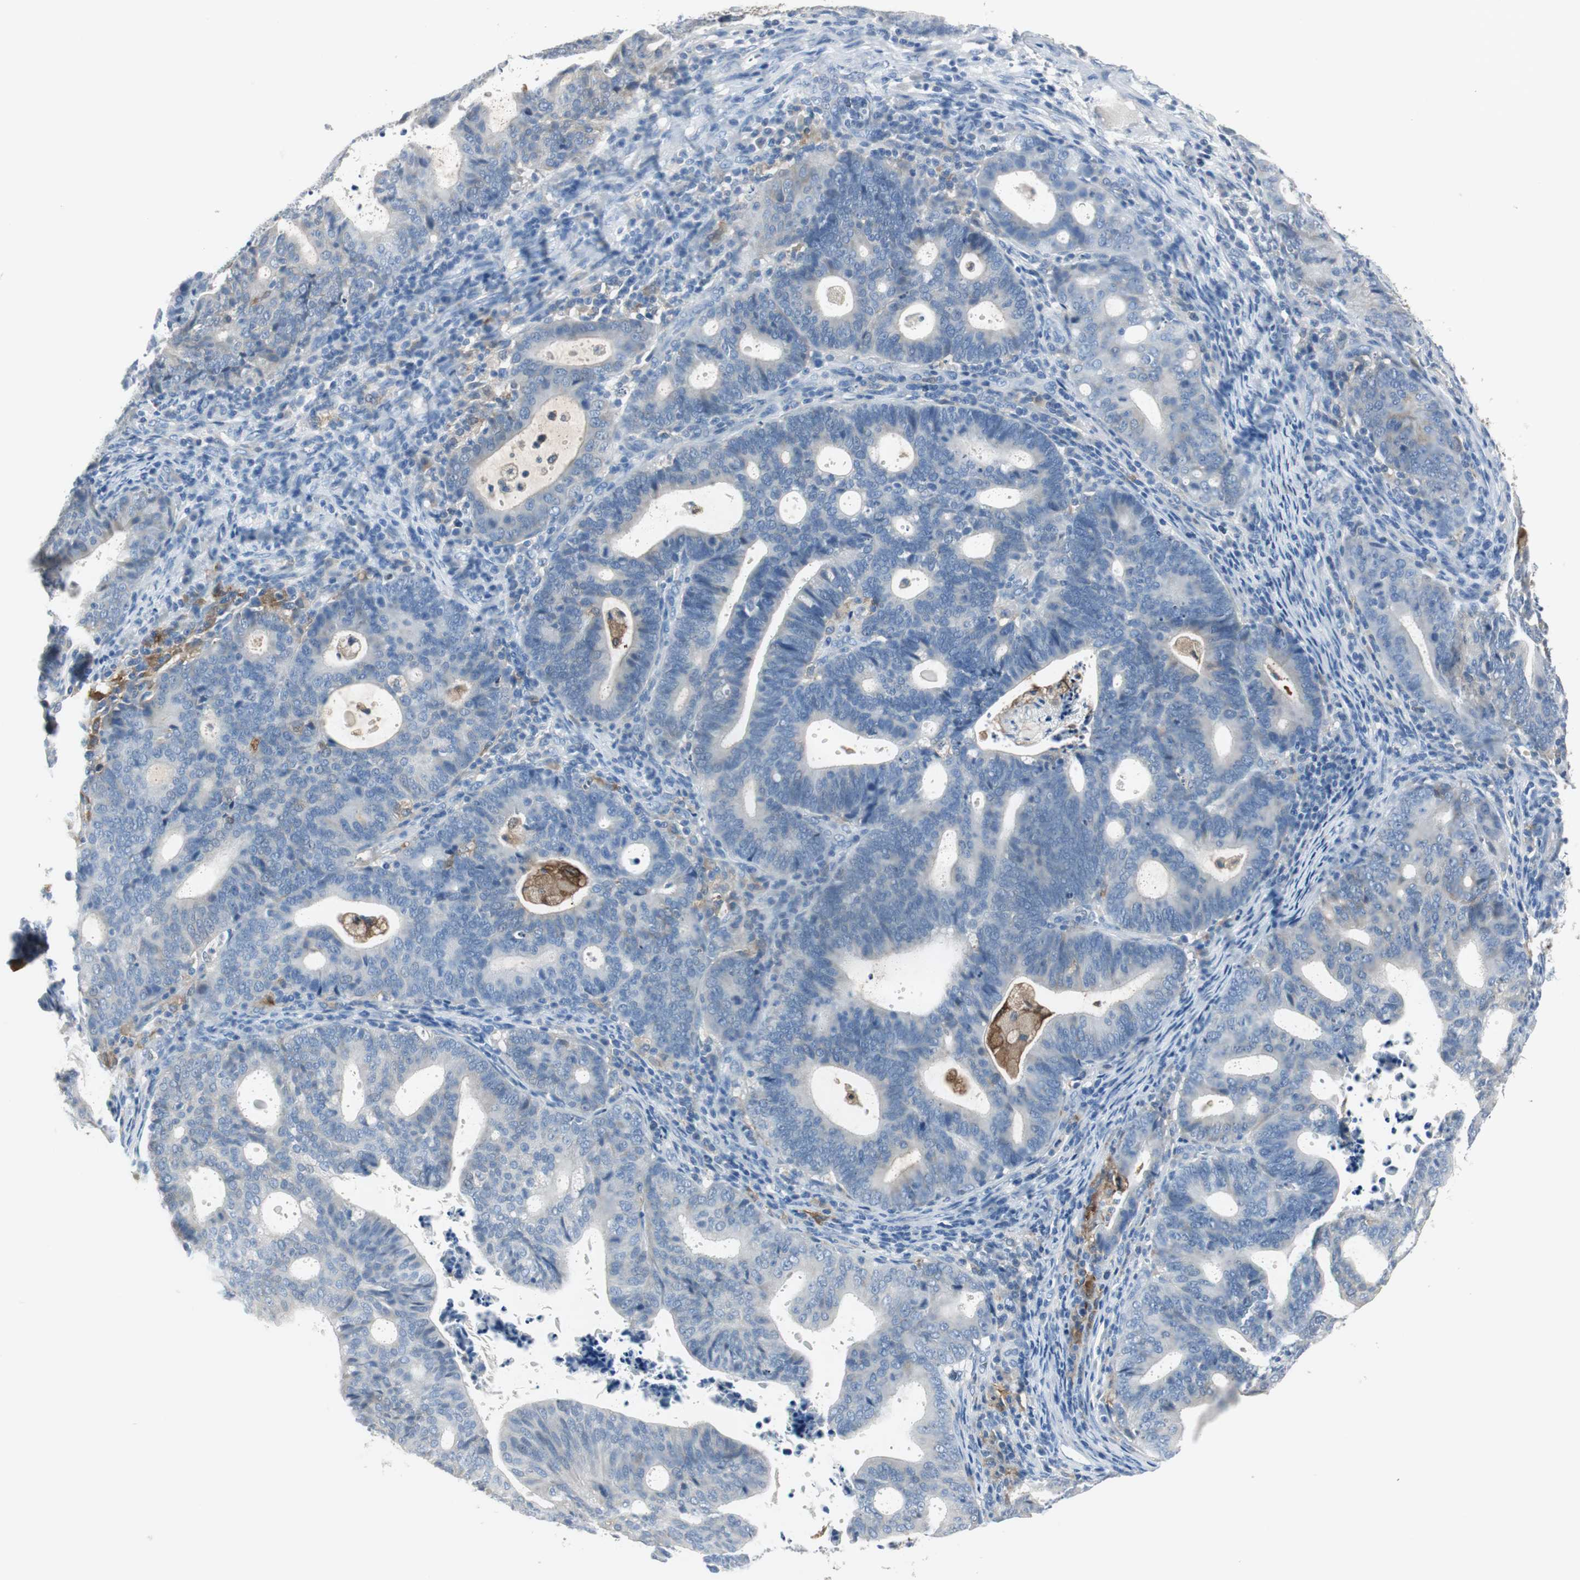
{"staining": {"intensity": "weak", "quantity": "25%-75%", "location": "cytoplasmic/membranous"}, "tissue": "endometrial cancer", "cell_type": "Tumor cells", "image_type": "cancer", "snomed": [{"axis": "morphology", "description": "Adenocarcinoma, NOS"}, {"axis": "topography", "description": "Uterus"}], "caption": "Brown immunohistochemical staining in endometrial cancer demonstrates weak cytoplasmic/membranous expression in approximately 25%-75% of tumor cells. (DAB (3,3'-diaminobenzidine) IHC with brightfield microscopy, high magnification).", "gene": "FBP1", "patient": {"sex": "female", "age": 83}}